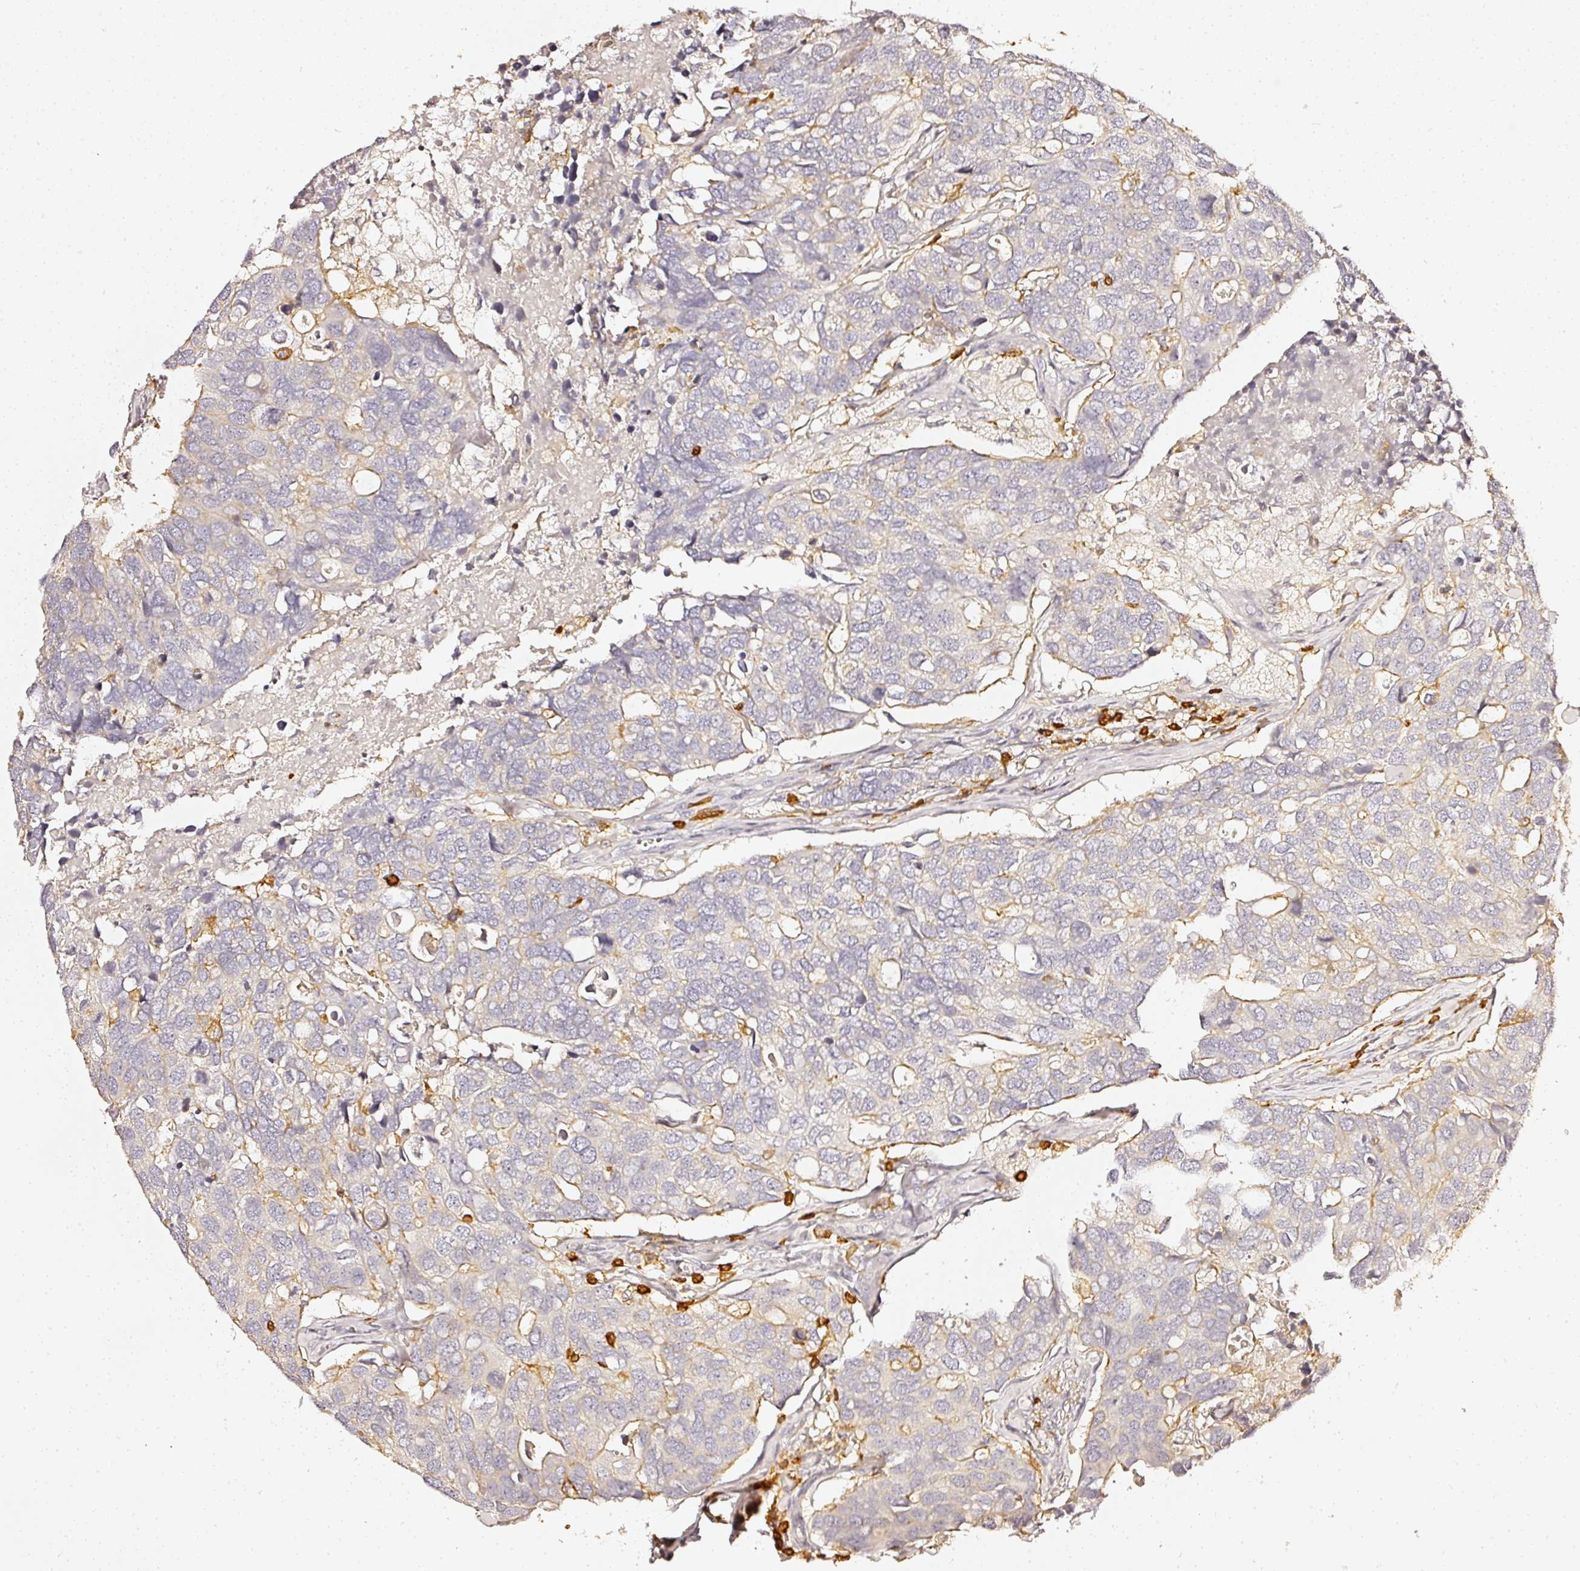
{"staining": {"intensity": "negative", "quantity": "none", "location": "none"}, "tissue": "breast cancer", "cell_type": "Tumor cells", "image_type": "cancer", "snomed": [{"axis": "morphology", "description": "Duct carcinoma"}, {"axis": "topography", "description": "Breast"}], "caption": "Human breast cancer stained for a protein using immunohistochemistry (IHC) displays no staining in tumor cells.", "gene": "EVL", "patient": {"sex": "female", "age": 83}}